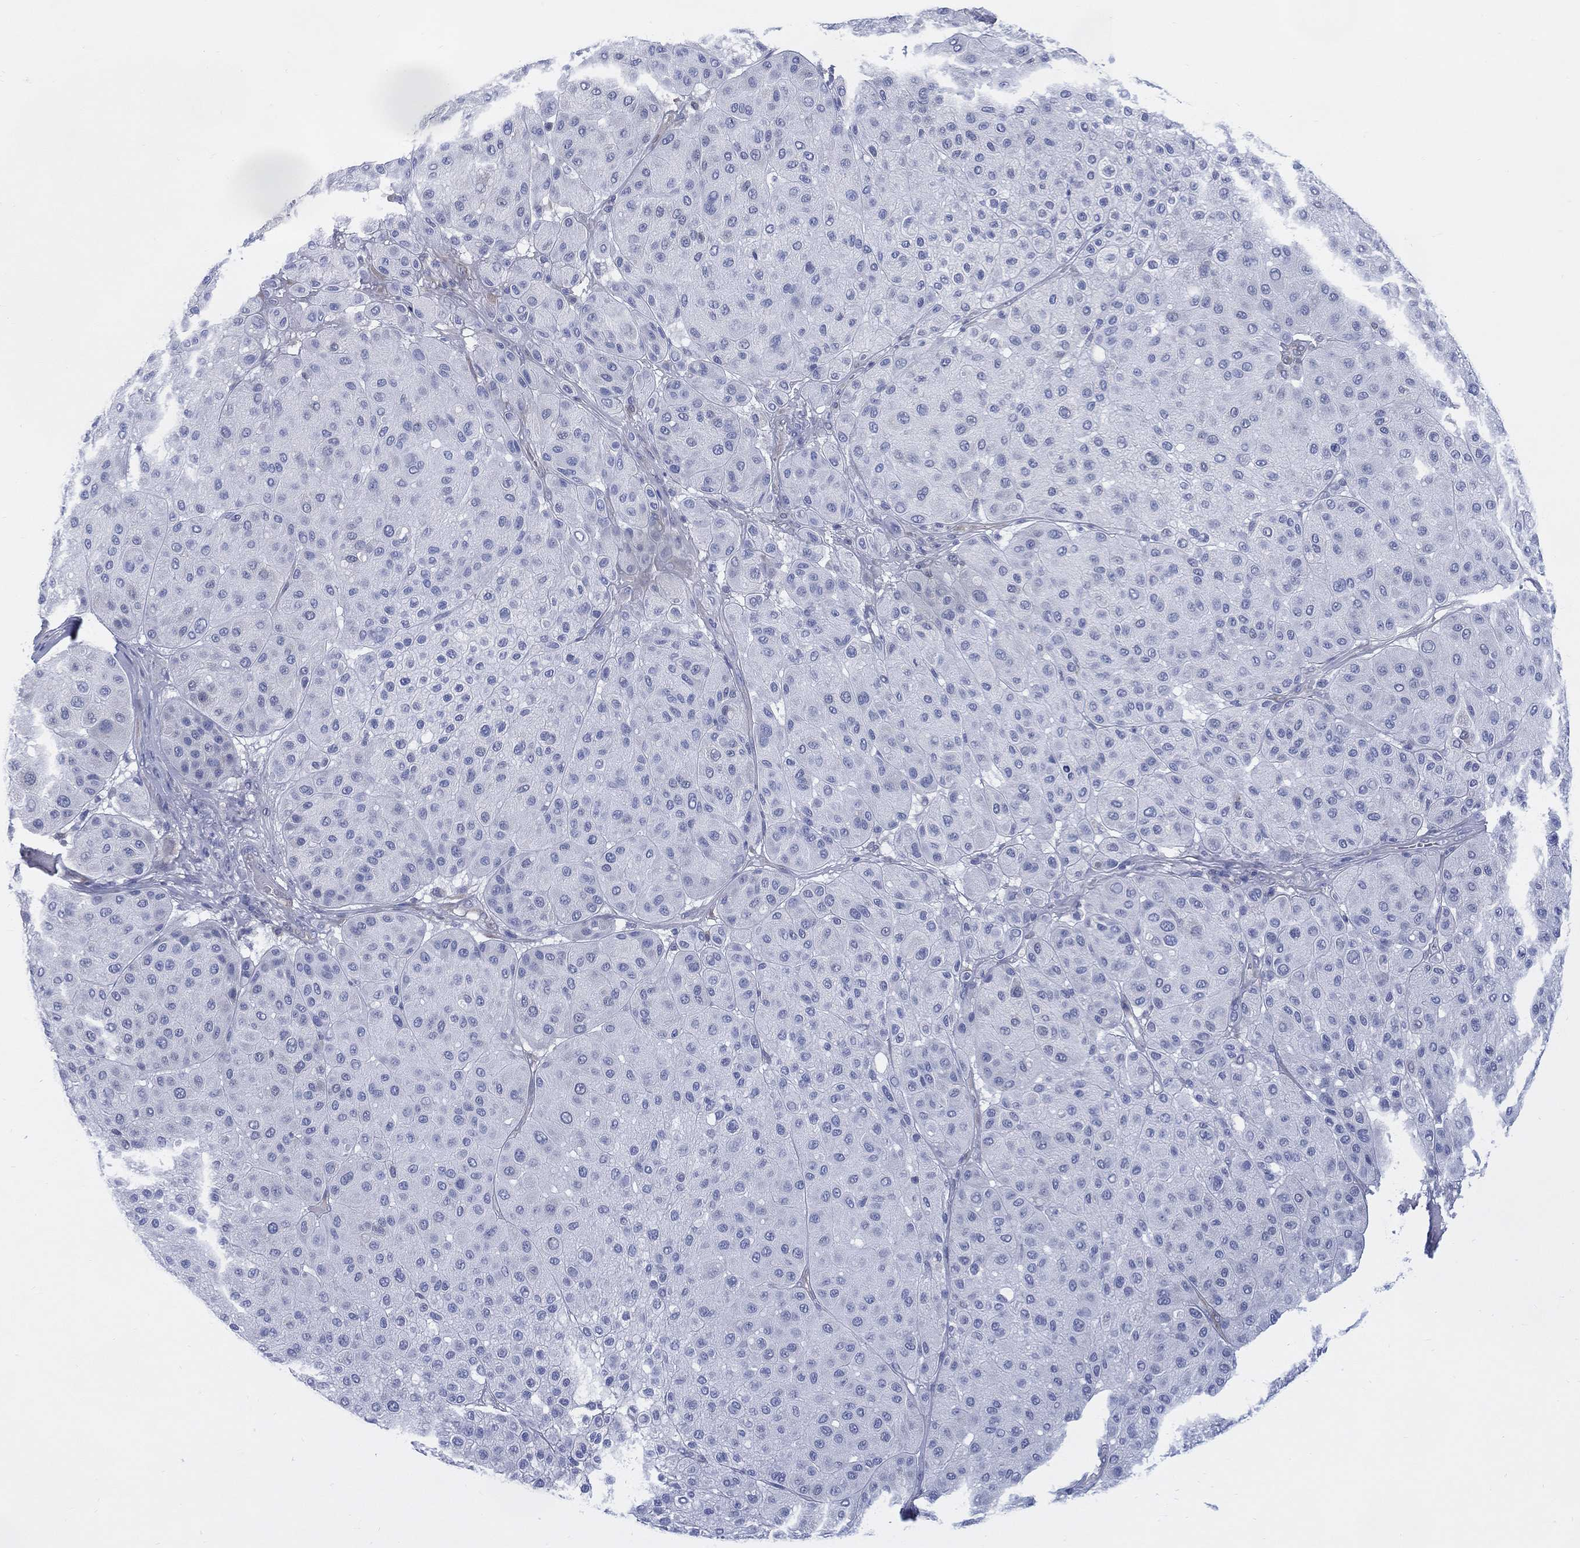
{"staining": {"intensity": "negative", "quantity": "none", "location": "none"}, "tissue": "melanoma", "cell_type": "Tumor cells", "image_type": "cancer", "snomed": [{"axis": "morphology", "description": "Malignant melanoma, Metastatic site"}, {"axis": "topography", "description": "Smooth muscle"}], "caption": "Immunohistochemistry of human malignant melanoma (metastatic site) displays no staining in tumor cells.", "gene": "DDI1", "patient": {"sex": "male", "age": 41}}